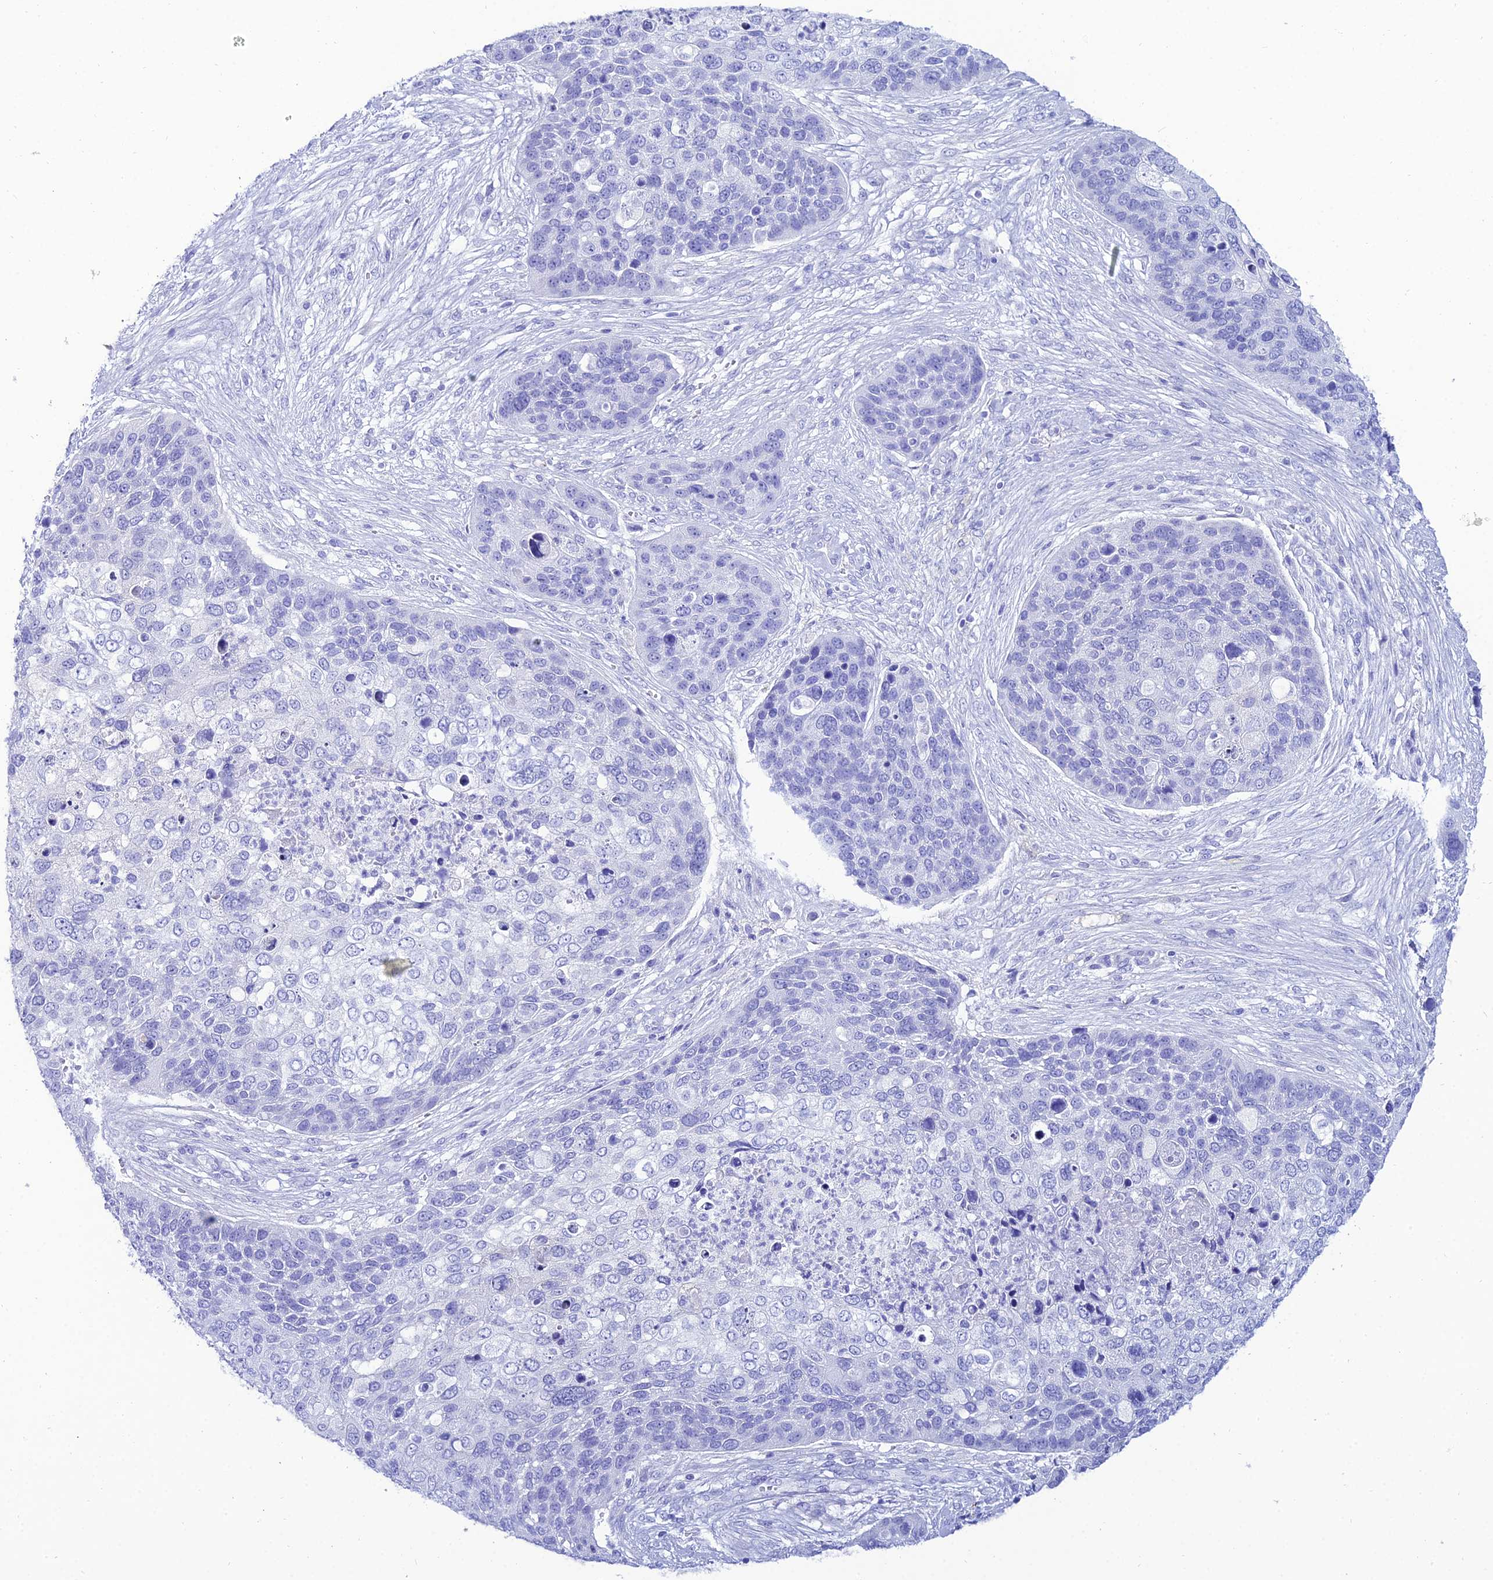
{"staining": {"intensity": "negative", "quantity": "none", "location": "none"}, "tissue": "skin cancer", "cell_type": "Tumor cells", "image_type": "cancer", "snomed": [{"axis": "morphology", "description": "Basal cell carcinoma"}, {"axis": "topography", "description": "Skin"}], "caption": "Skin cancer stained for a protein using immunohistochemistry (IHC) shows no expression tumor cells.", "gene": "OR4D5", "patient": {"sex": "female", "age": 74}}